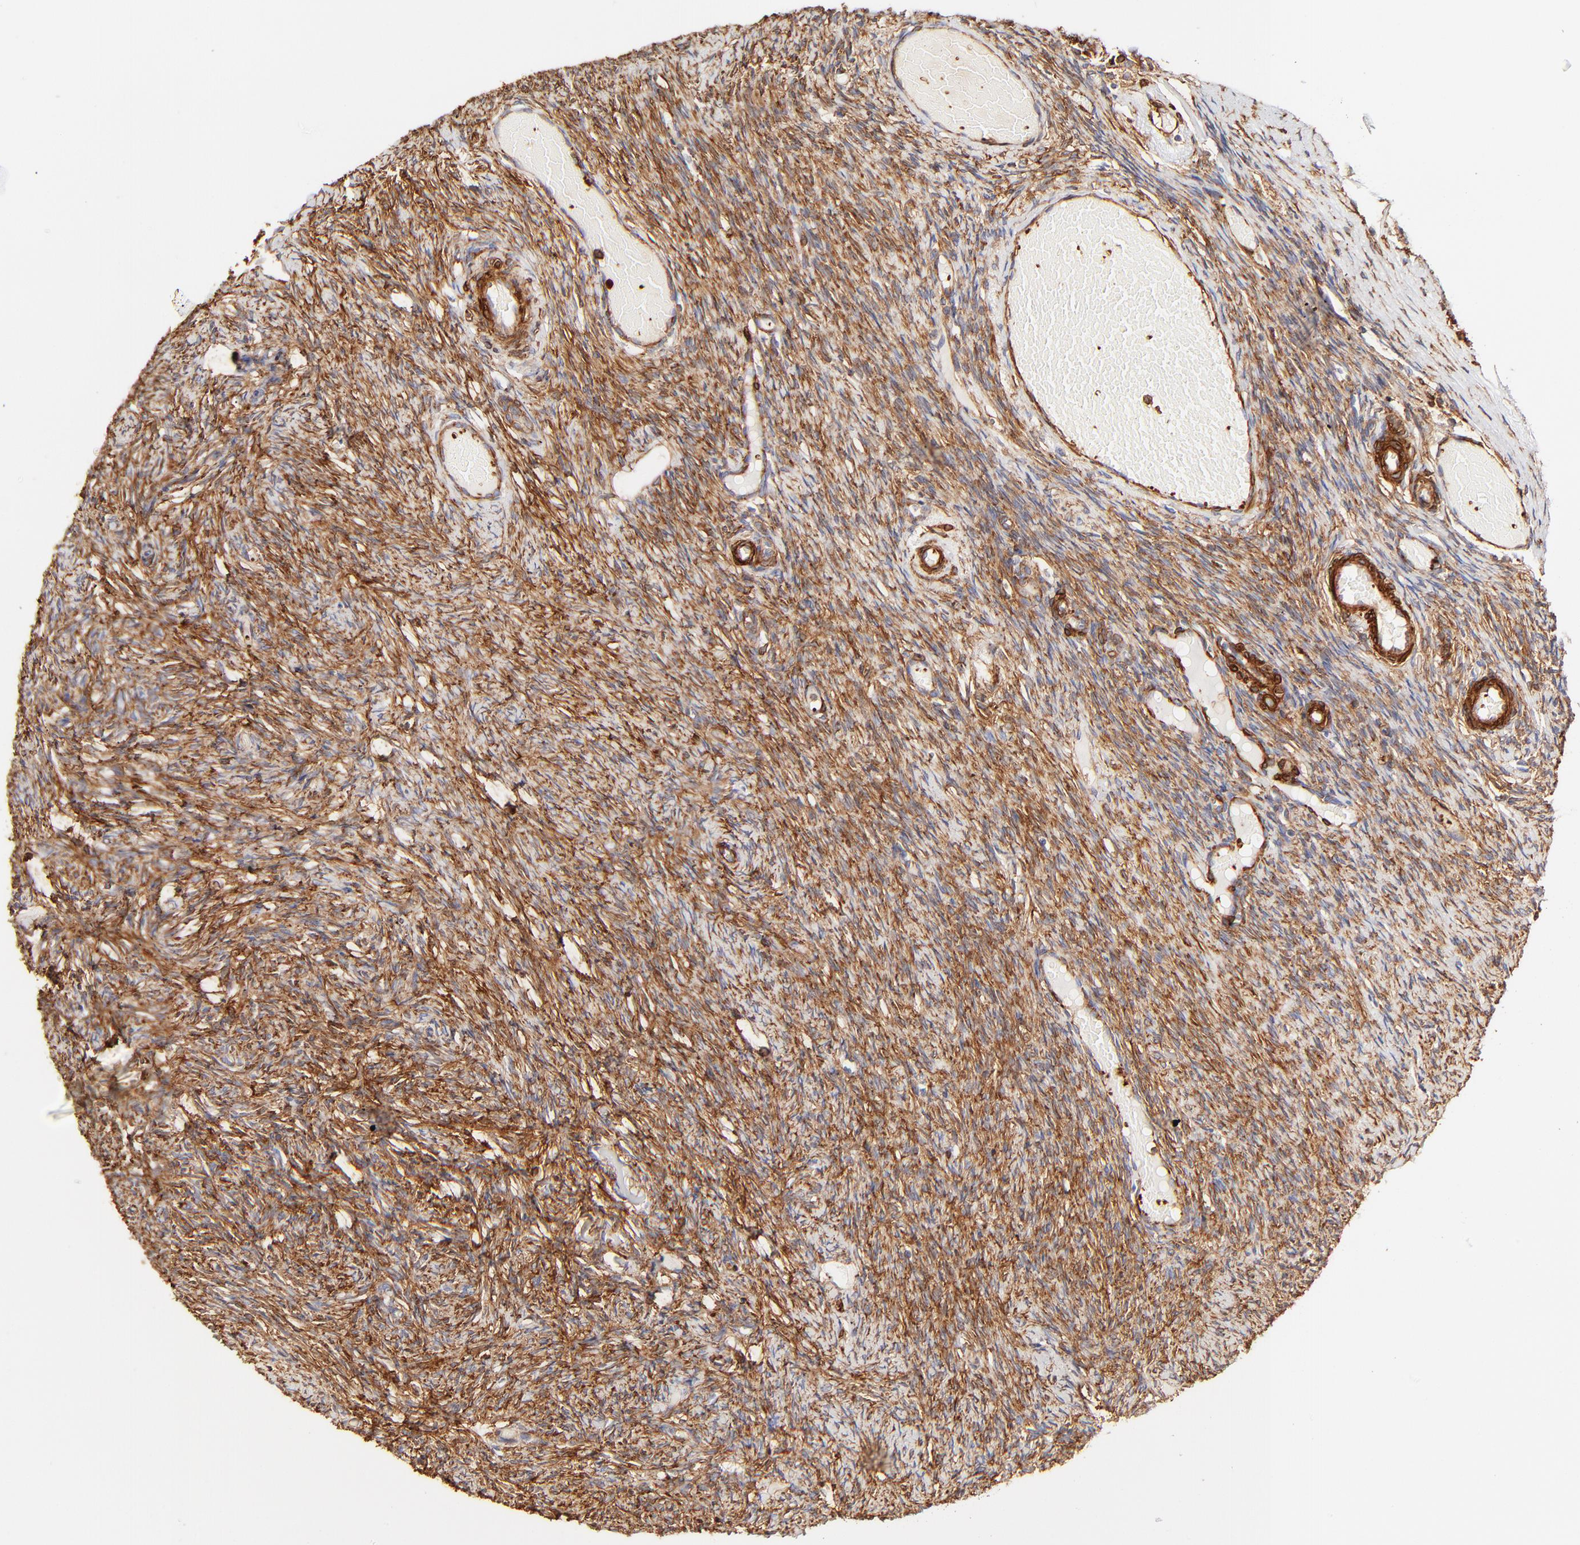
{"staining": {"intensity": "strong", "quantity": ">75%", "location": "cytoplasmic/membranous"}, "tissue": "ovary", "cell_type": "Ovarian stroma cells", "image_type": "normal", "snomed": [{"axis": "morphology", "description": "Normal tissue, NOS"}, {"axis": "topography", "description": "Ovary"}], "caption": "This is a micrograph of IHC staining of unremarkable ovary, which shows strong positivity in the cytoplasmic/membranous of ovarian stroma cells.", "gene": "FLNA", "patient": {"sex": "female", "age": 60}}